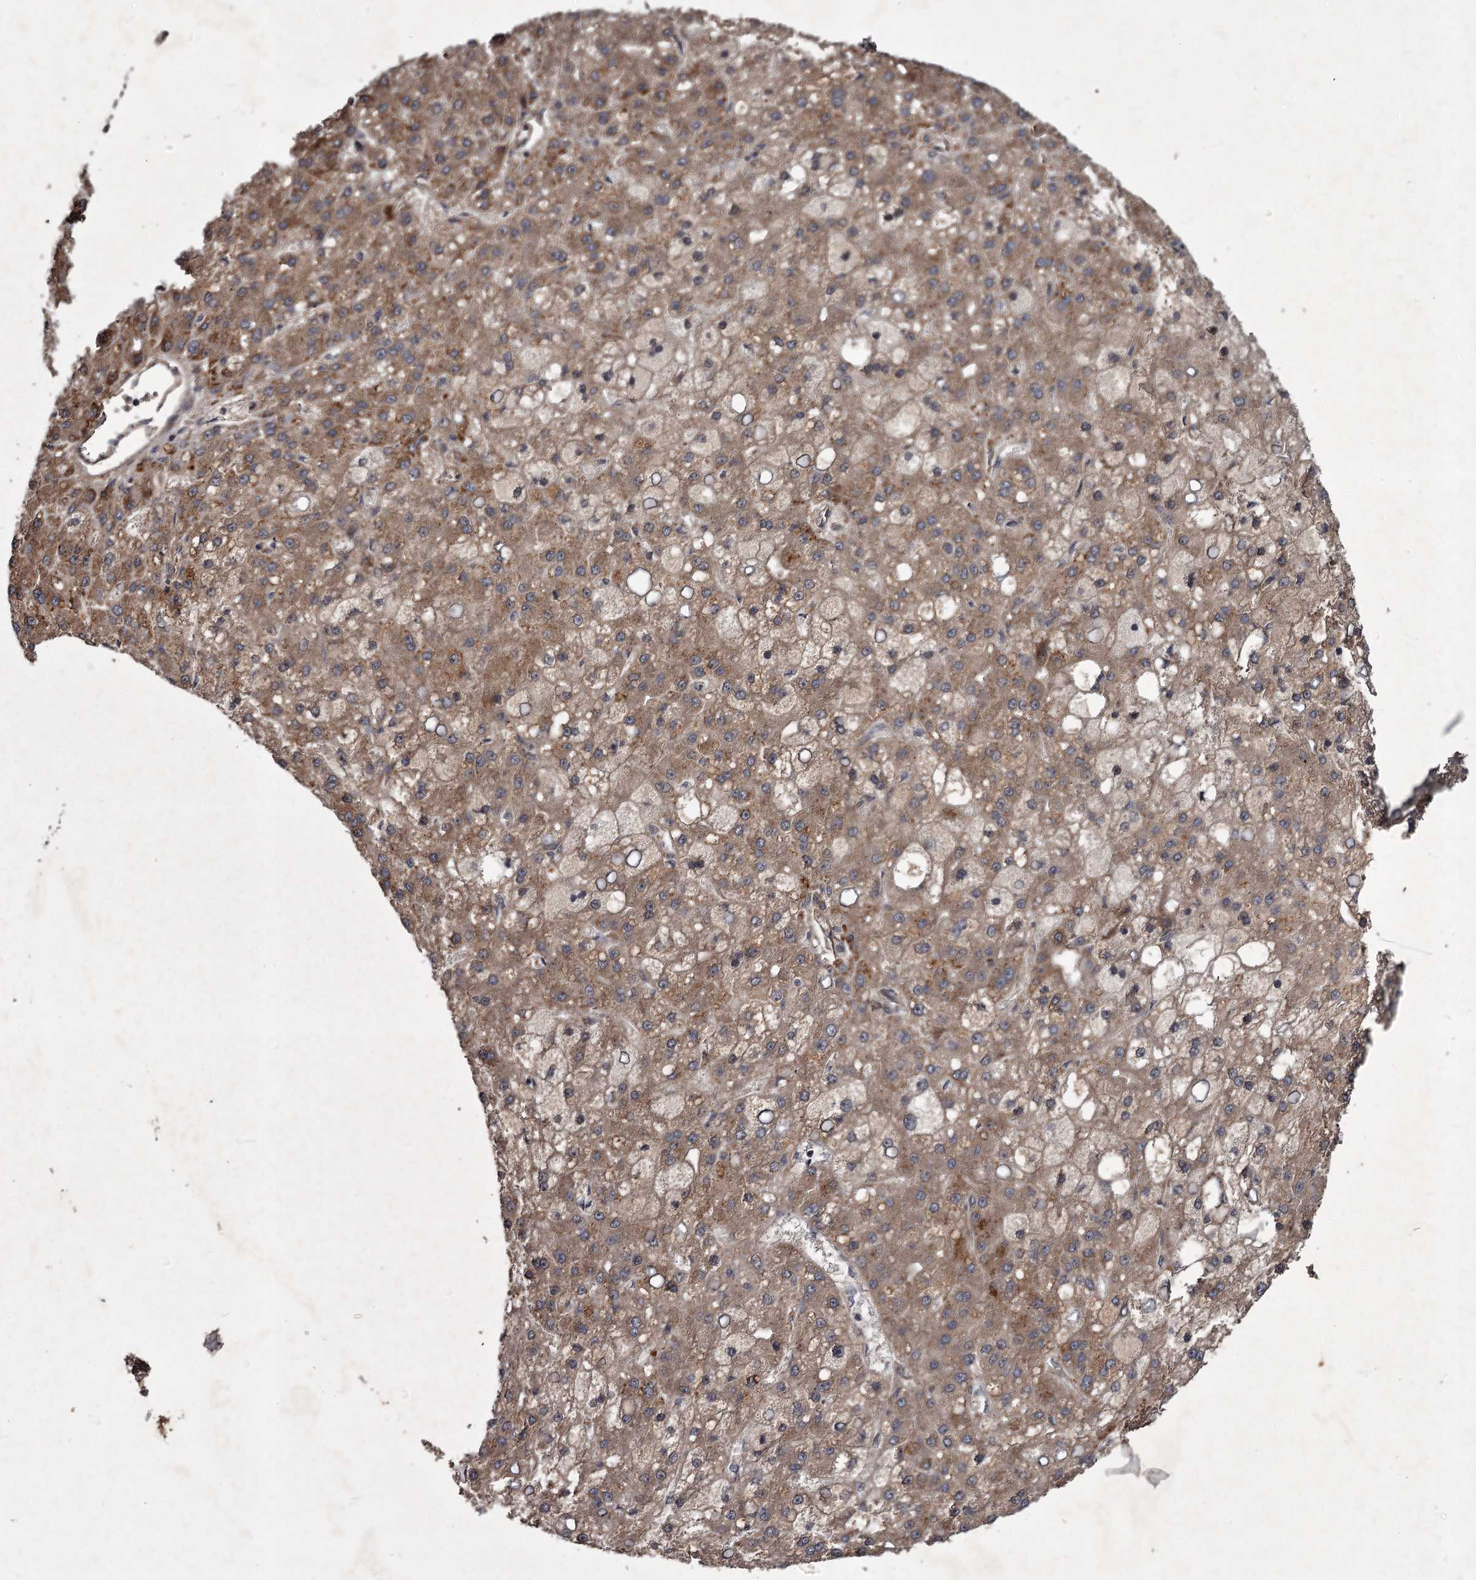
{"staining": {"intensity": "moderate", "quantity": ">75%", "location": "cytoplasmic/membranous"}, "tissue": "liver cancer", "cell_type": "Tumor cells", "image_type": "cancer", "snomed": [{"axis": "morphology", "description": "Carcinoma, Hepatocellular, NOS"}, {"axis": "topography", "description": "Liver"}], "caption": "Tumor cells reveal moderate cytoplasmic/membranous expression in approximately >75% of cells in hepatocellular carcinoma (liver). (Brightfield microscopy of DAB IHC at high magnification).", "gene": "UNC93B1", "patient": {"sex": "male", "age": 67}}